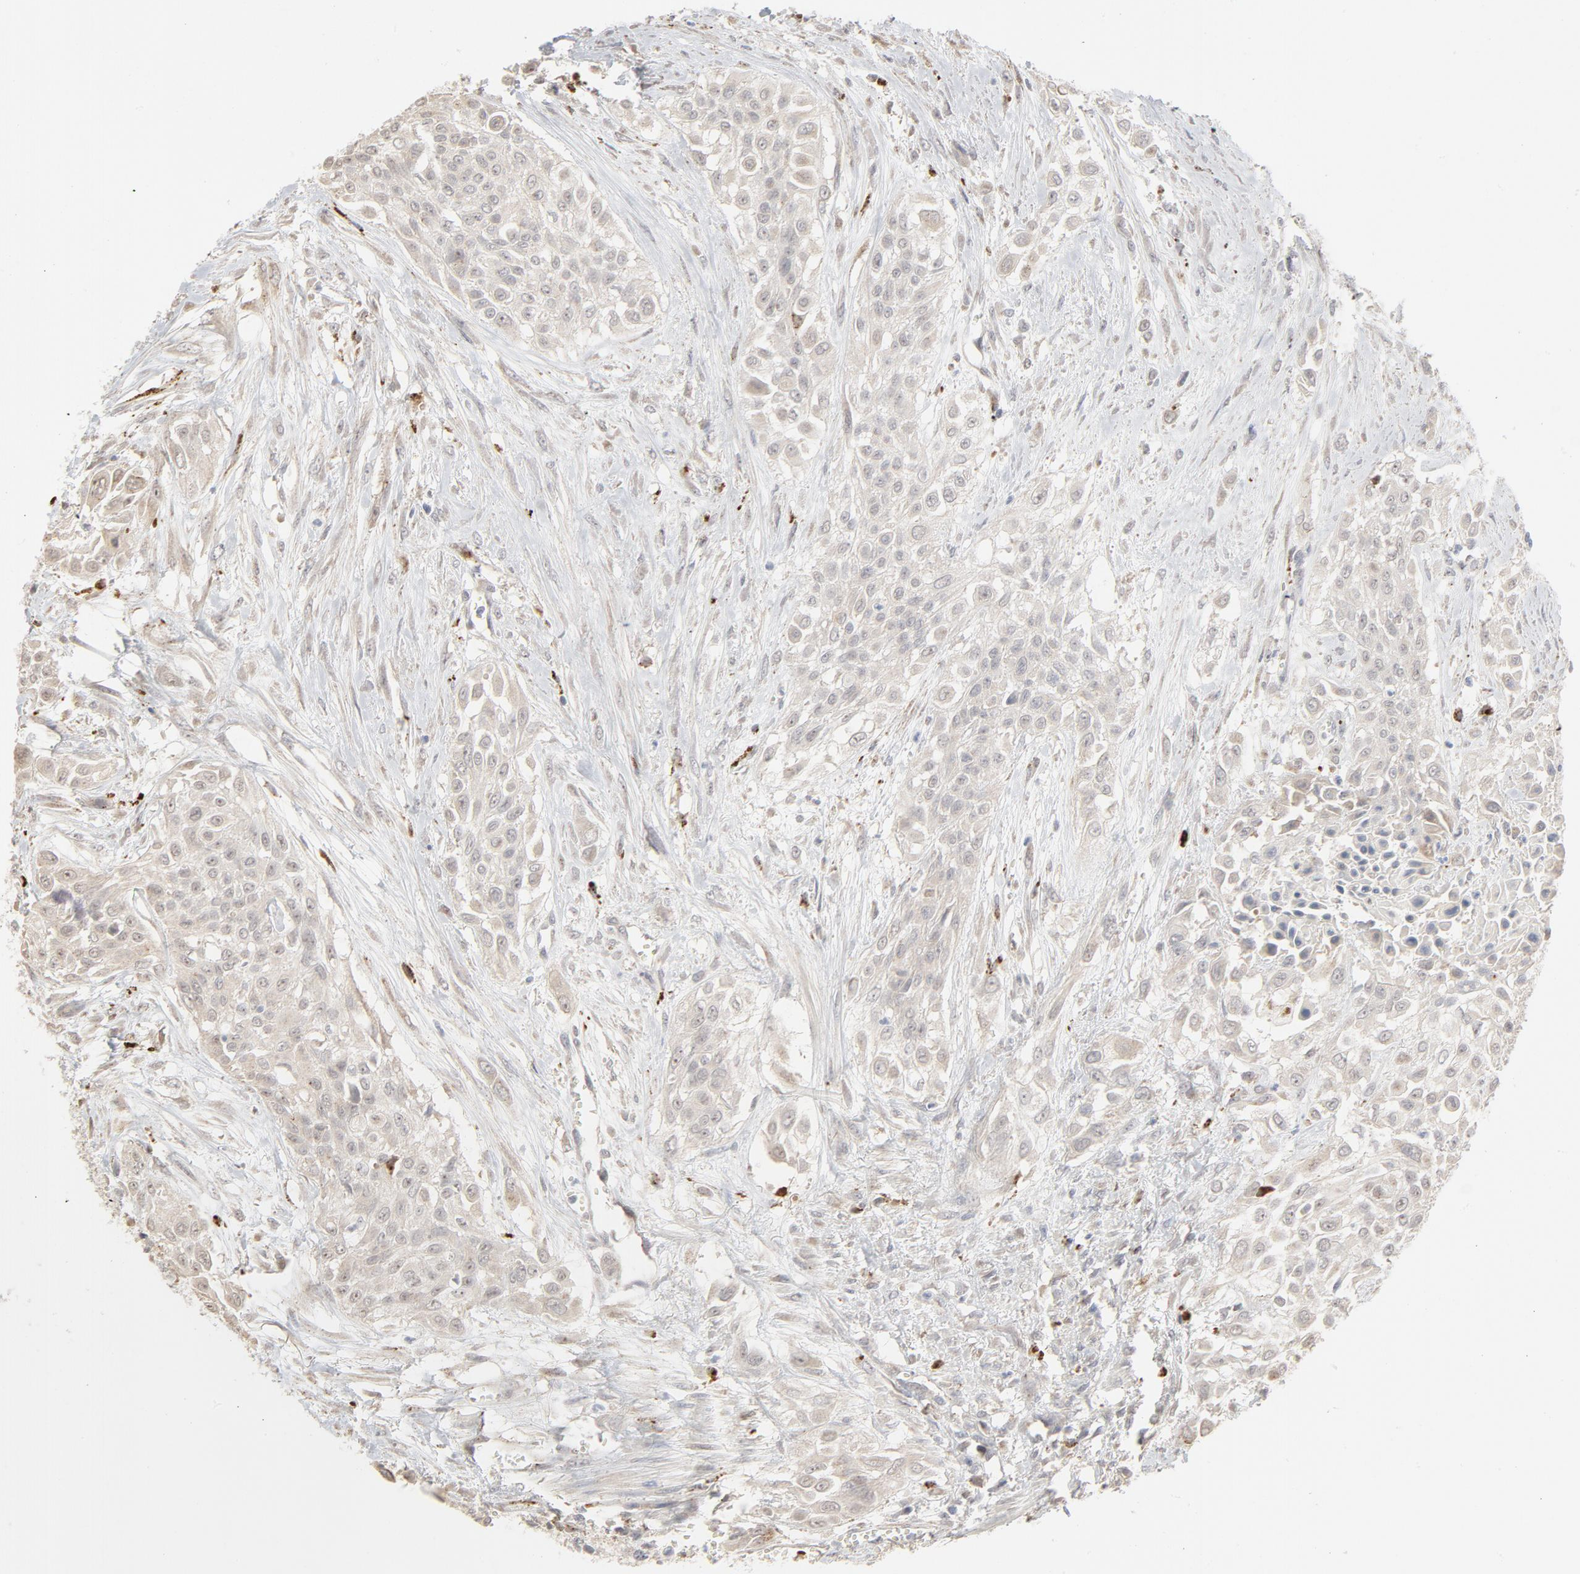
{"staining": {"intensity": "negative", "quantity": "none", "location": "none"}, "tissue": "urothelial cancer", "cell_type": "Tumor cells", "image_type": "cancer", "snomed": [{"axis": "morphology", "description": "Urothelial carcinoma, High grade"}, {"axis": "topography", "description": "Urinary bladder"}], "caption": "IHC photomicrograph of high-grade urothelial carcinoma stained for a protein (brown), which shows no staining in tumor cells.", "gene": "POMT2", "patient": {"sex": "male", "age": 57}}